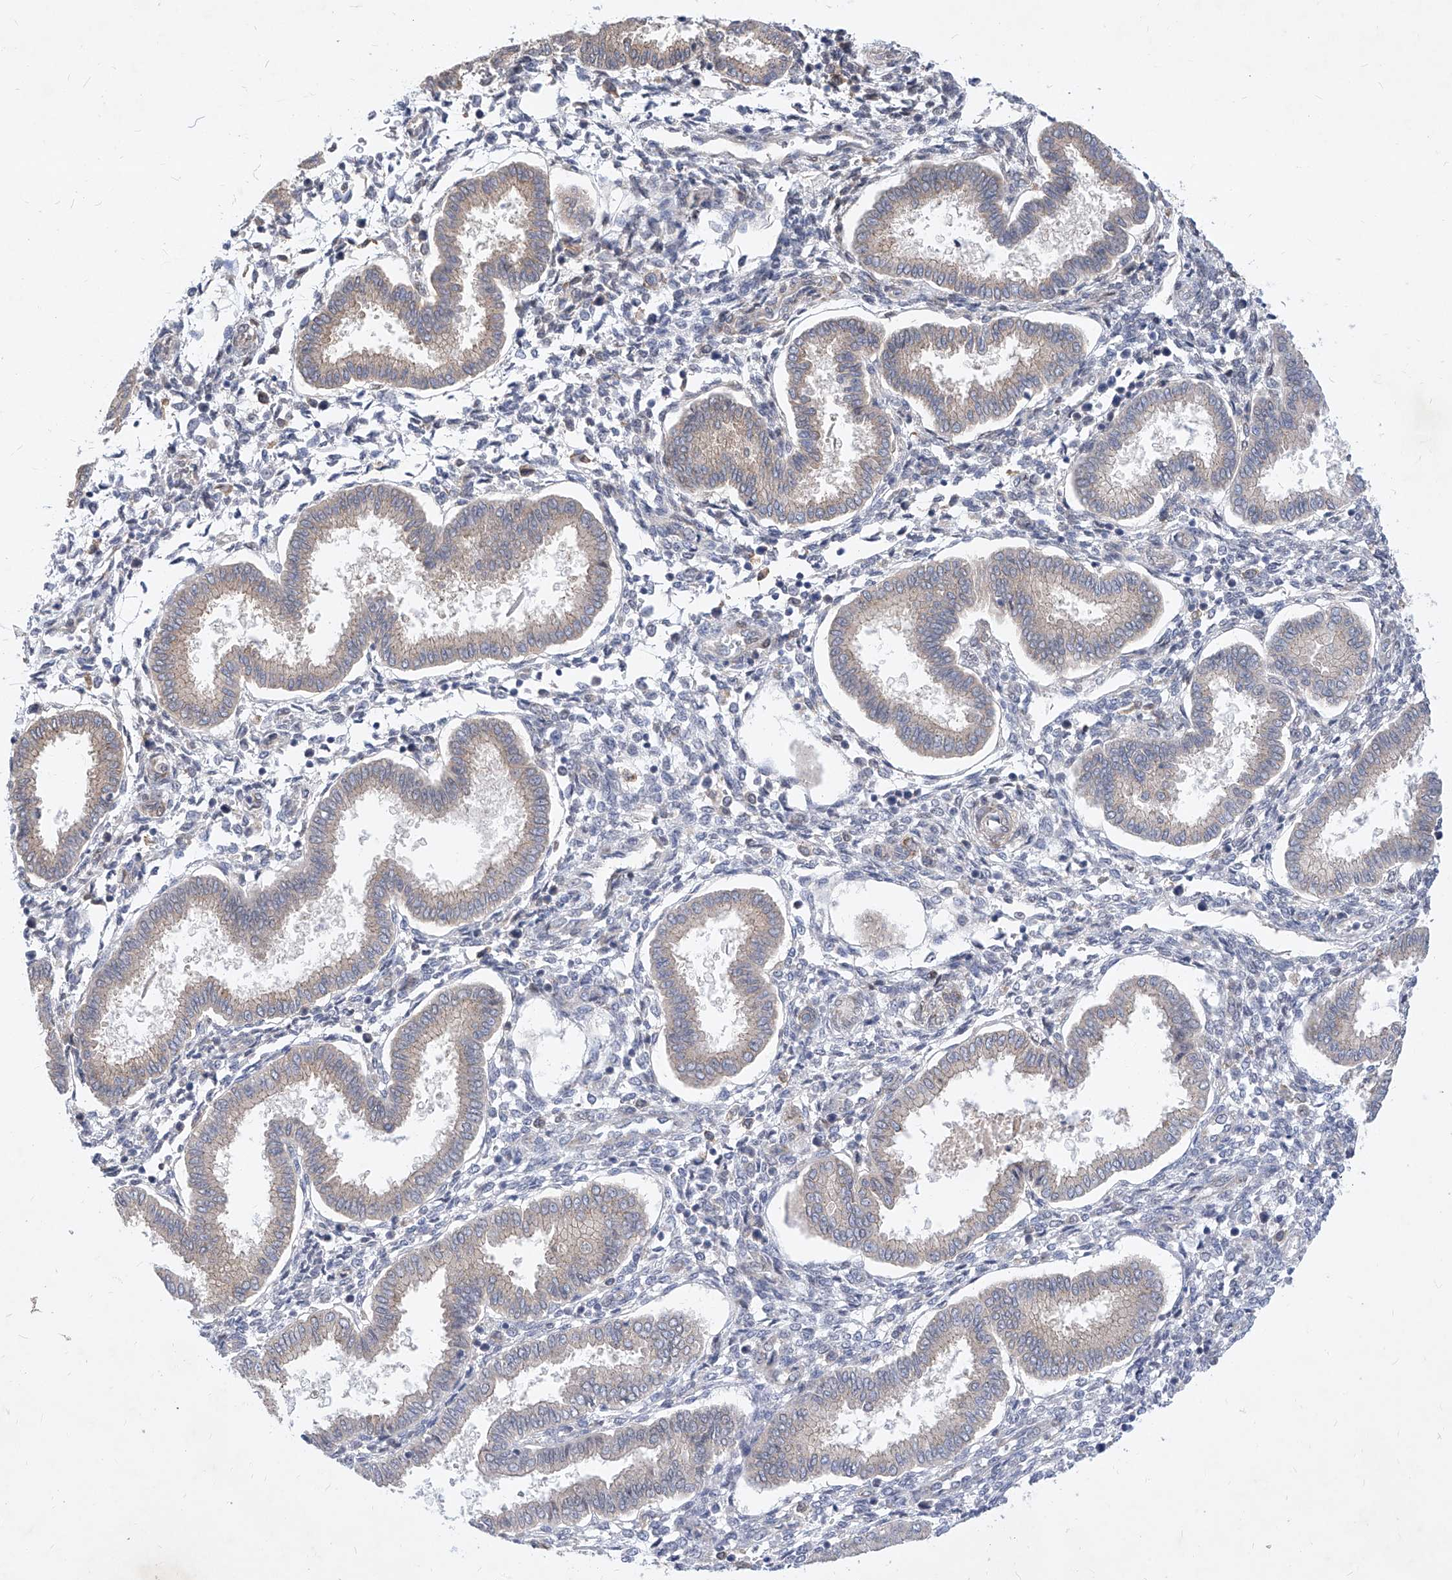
{"staining": {"intensity": "negative", "quantity": "none", "location": "none"}, "tissue": "endometrium", "cell_type": "Cells in endometrial stroma", "image_type": "normal", "snomed": [{"axis": "morphology", "description": "Normal tissue, NOS"}, {"axis": "topography", "description": "Endometrium"}], "caption": "Photomicrograph shows no protein positivity in cells in endometrial stroma of unremarkable endometrium.", "gene": "MX2", "patient": {"sex": "female", "age": 24}}